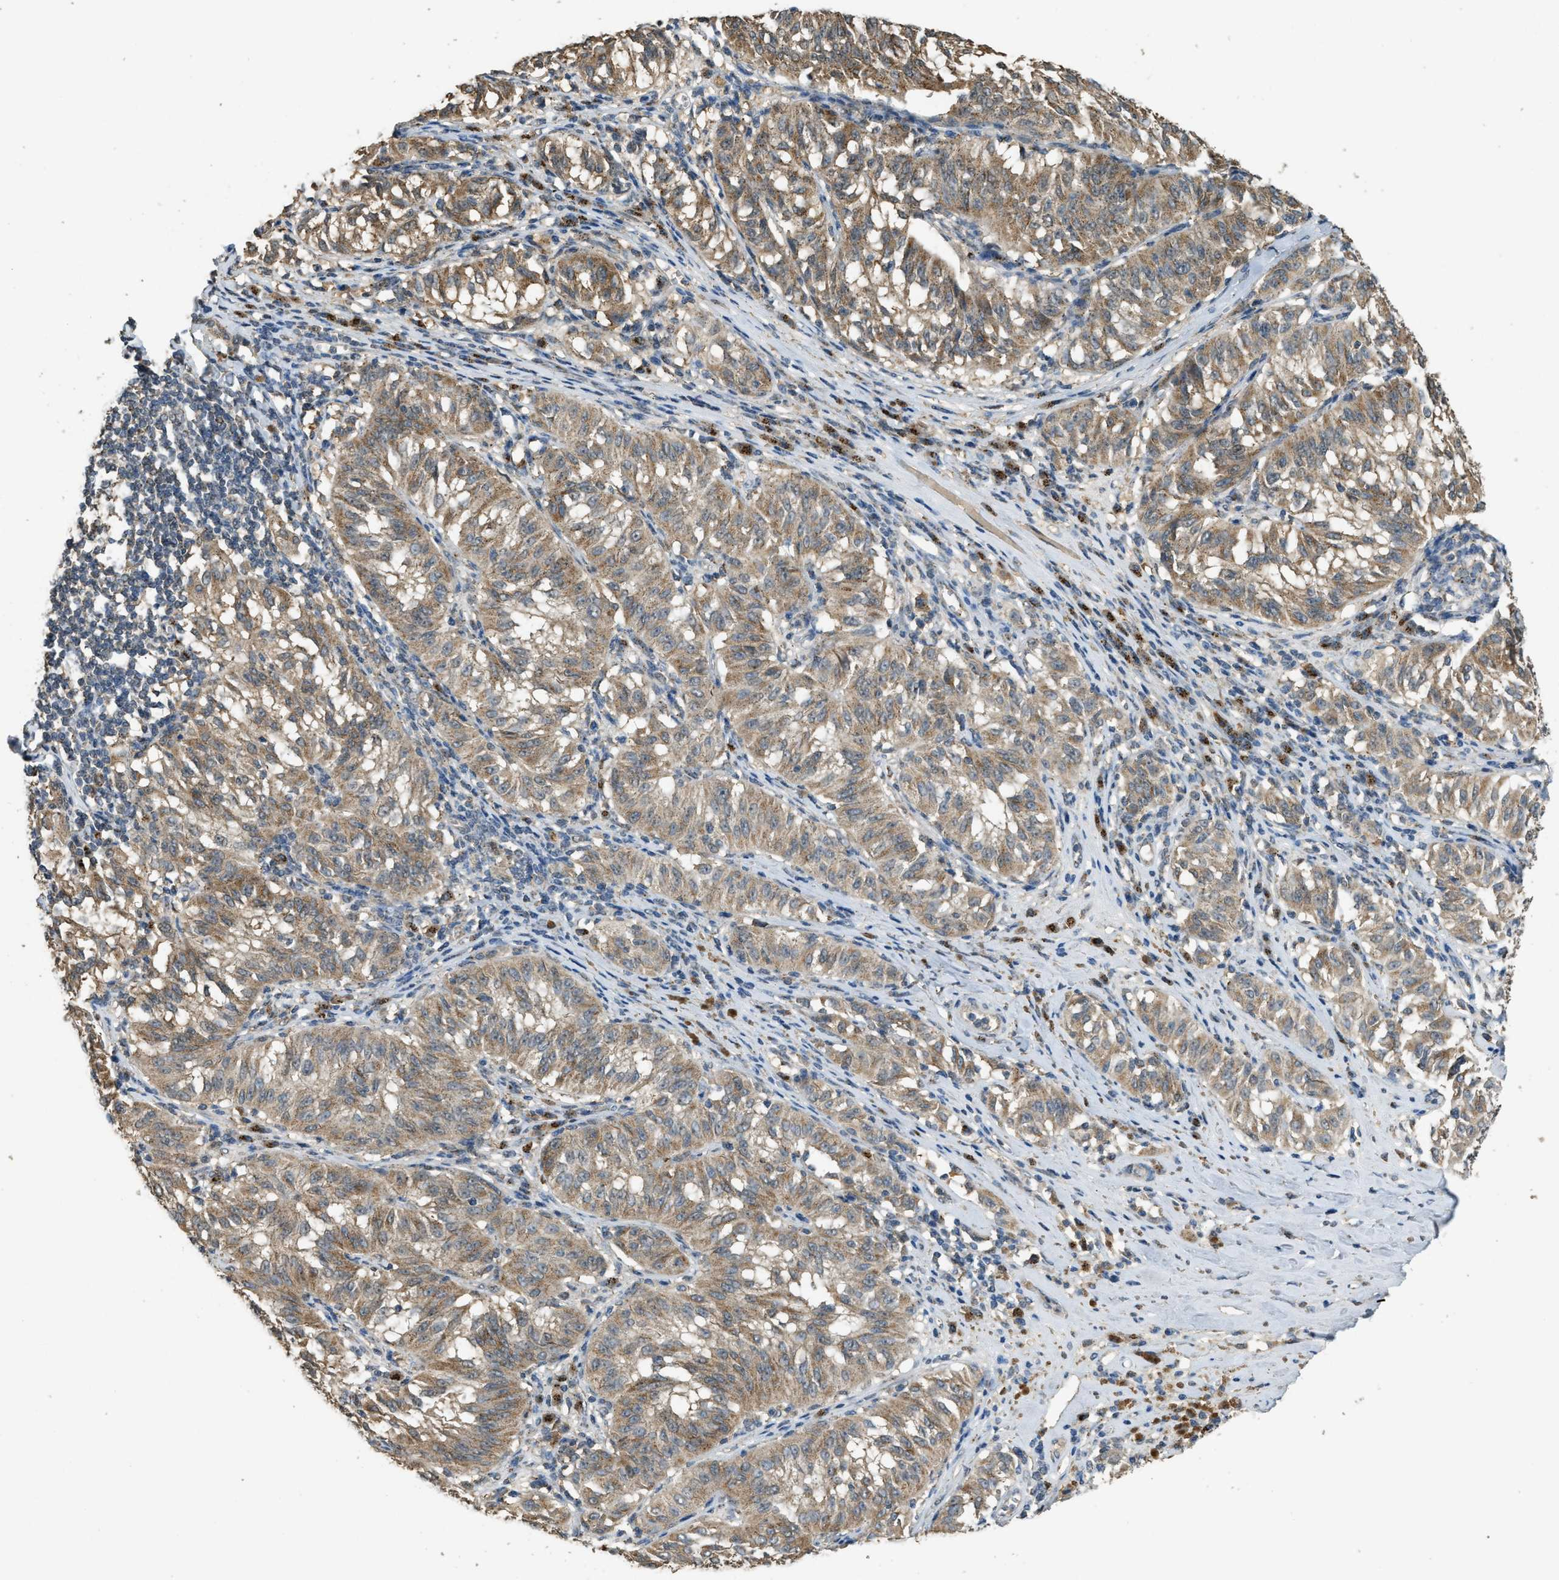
{"staining": {"intensity": "moderate", "quantity": ">75%", "location": "cytoplasmic/membranous"}, "tissue": "melanoma", "cell_type": "Tumor cells", "image_type": "cancer", "snomed": [{"axis": "morphology", "description": "Malignant melanoma, NOS"}, {"axis": "topography", "description": "Skin"}], "caption": "Brown immunohistochemical staining in human malignant melanoma exhibits moderate cytoplasmic/membranous expression in approximately >75% of tumor cells.", "gene": "IPO7", "patient": {"sex": "female", "age": 72}}